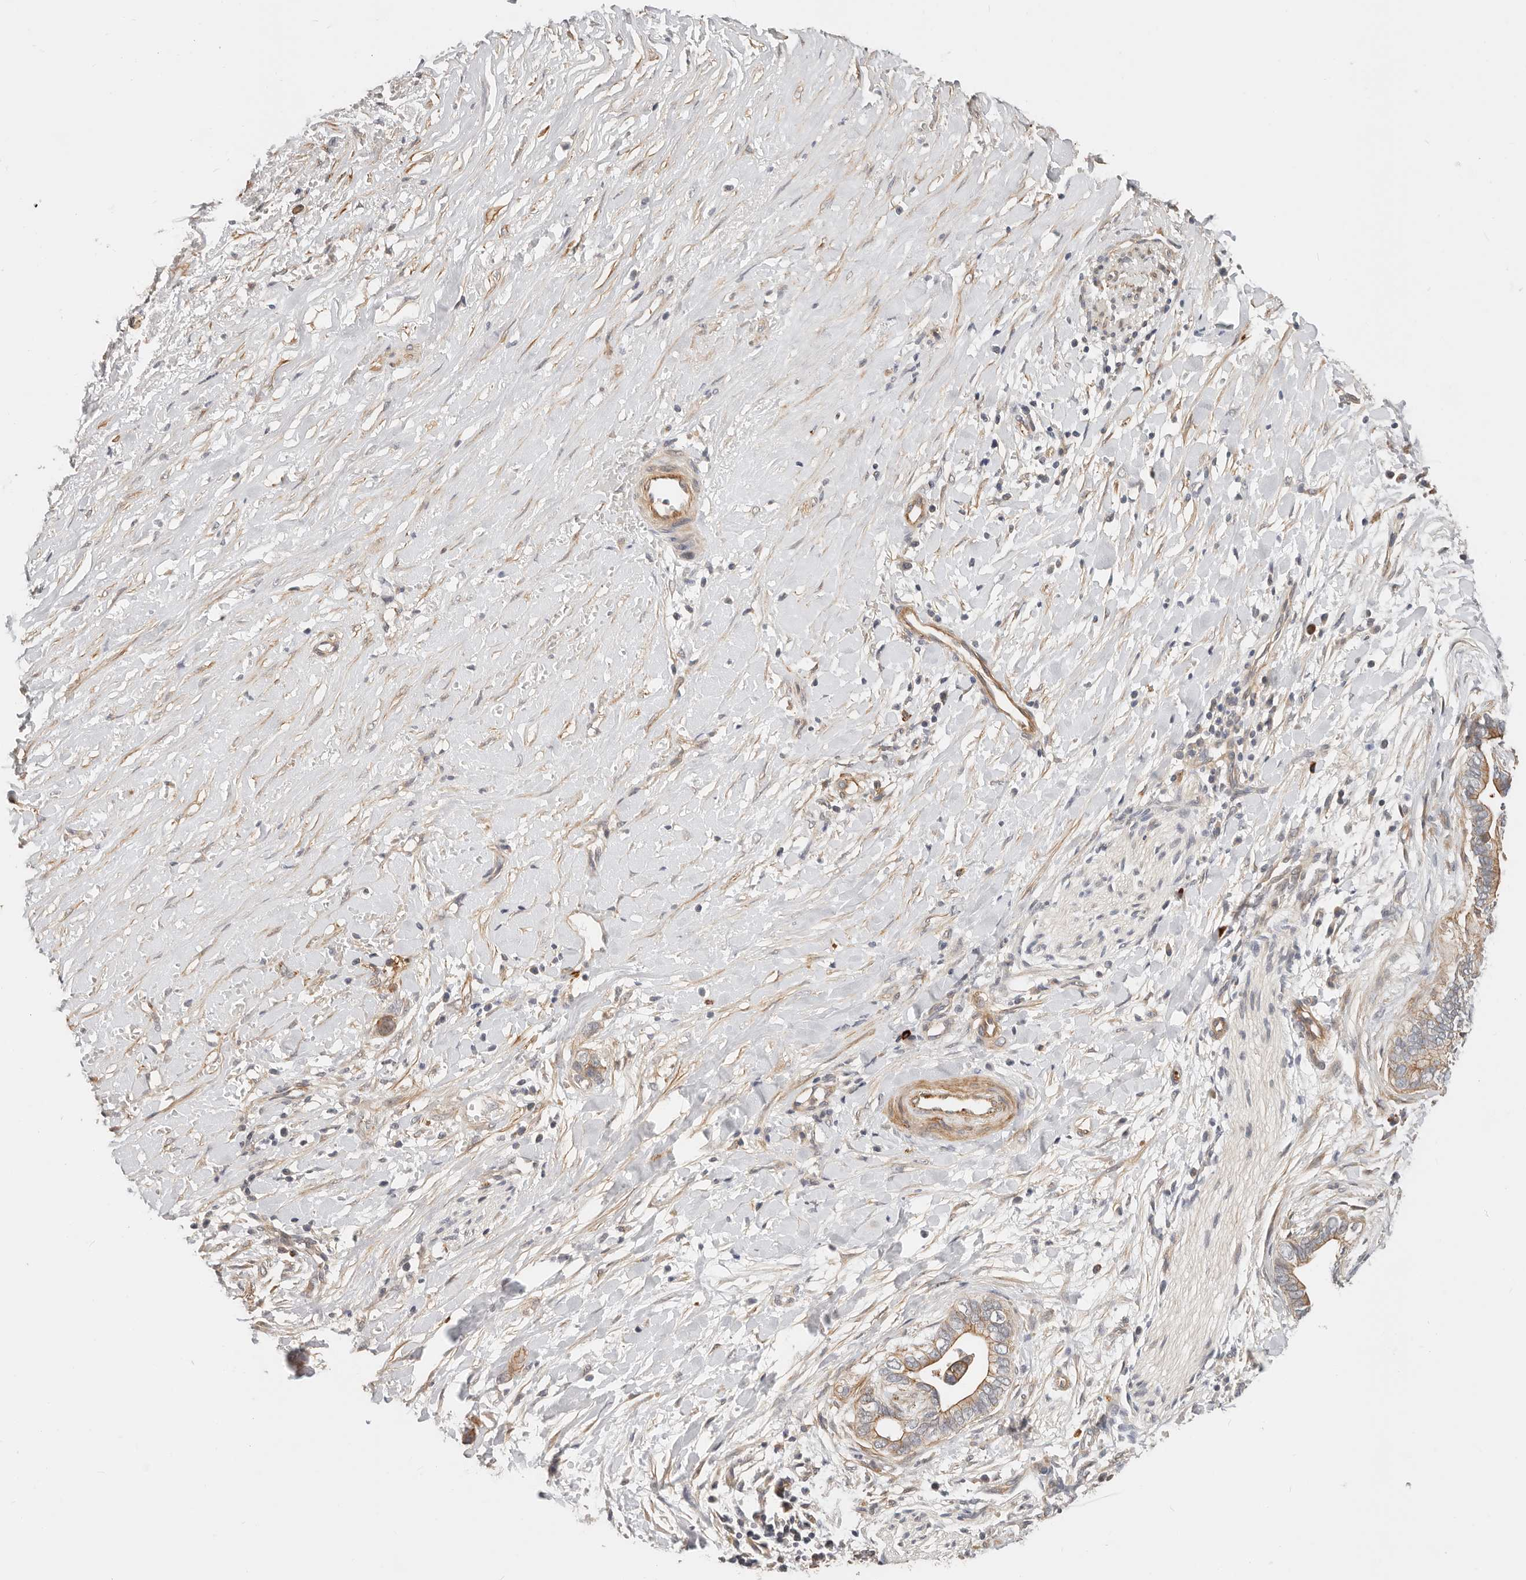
{"staining": {"intensity": "weak", "quantity": ">75%", "location": "cytoplasmic/membranous"}, "tissue": "liver cancer", "cell_type": "Tumor cells", "image_type": "cancer", "snomed": [{"axis": "morphology", "description": "Cholangiocarcinoma"}, {"axis": "topography", "description": "Liver"}], "caption": "This photomicrograph exhibits immunohistochemistry (IHC) staining of human liver cancer, with low weak cytoplasmic/membranous staining in about >75% of tumor cells.", "gene": "ZRANB1", "patient": {"sex": "female", "age": 79}}